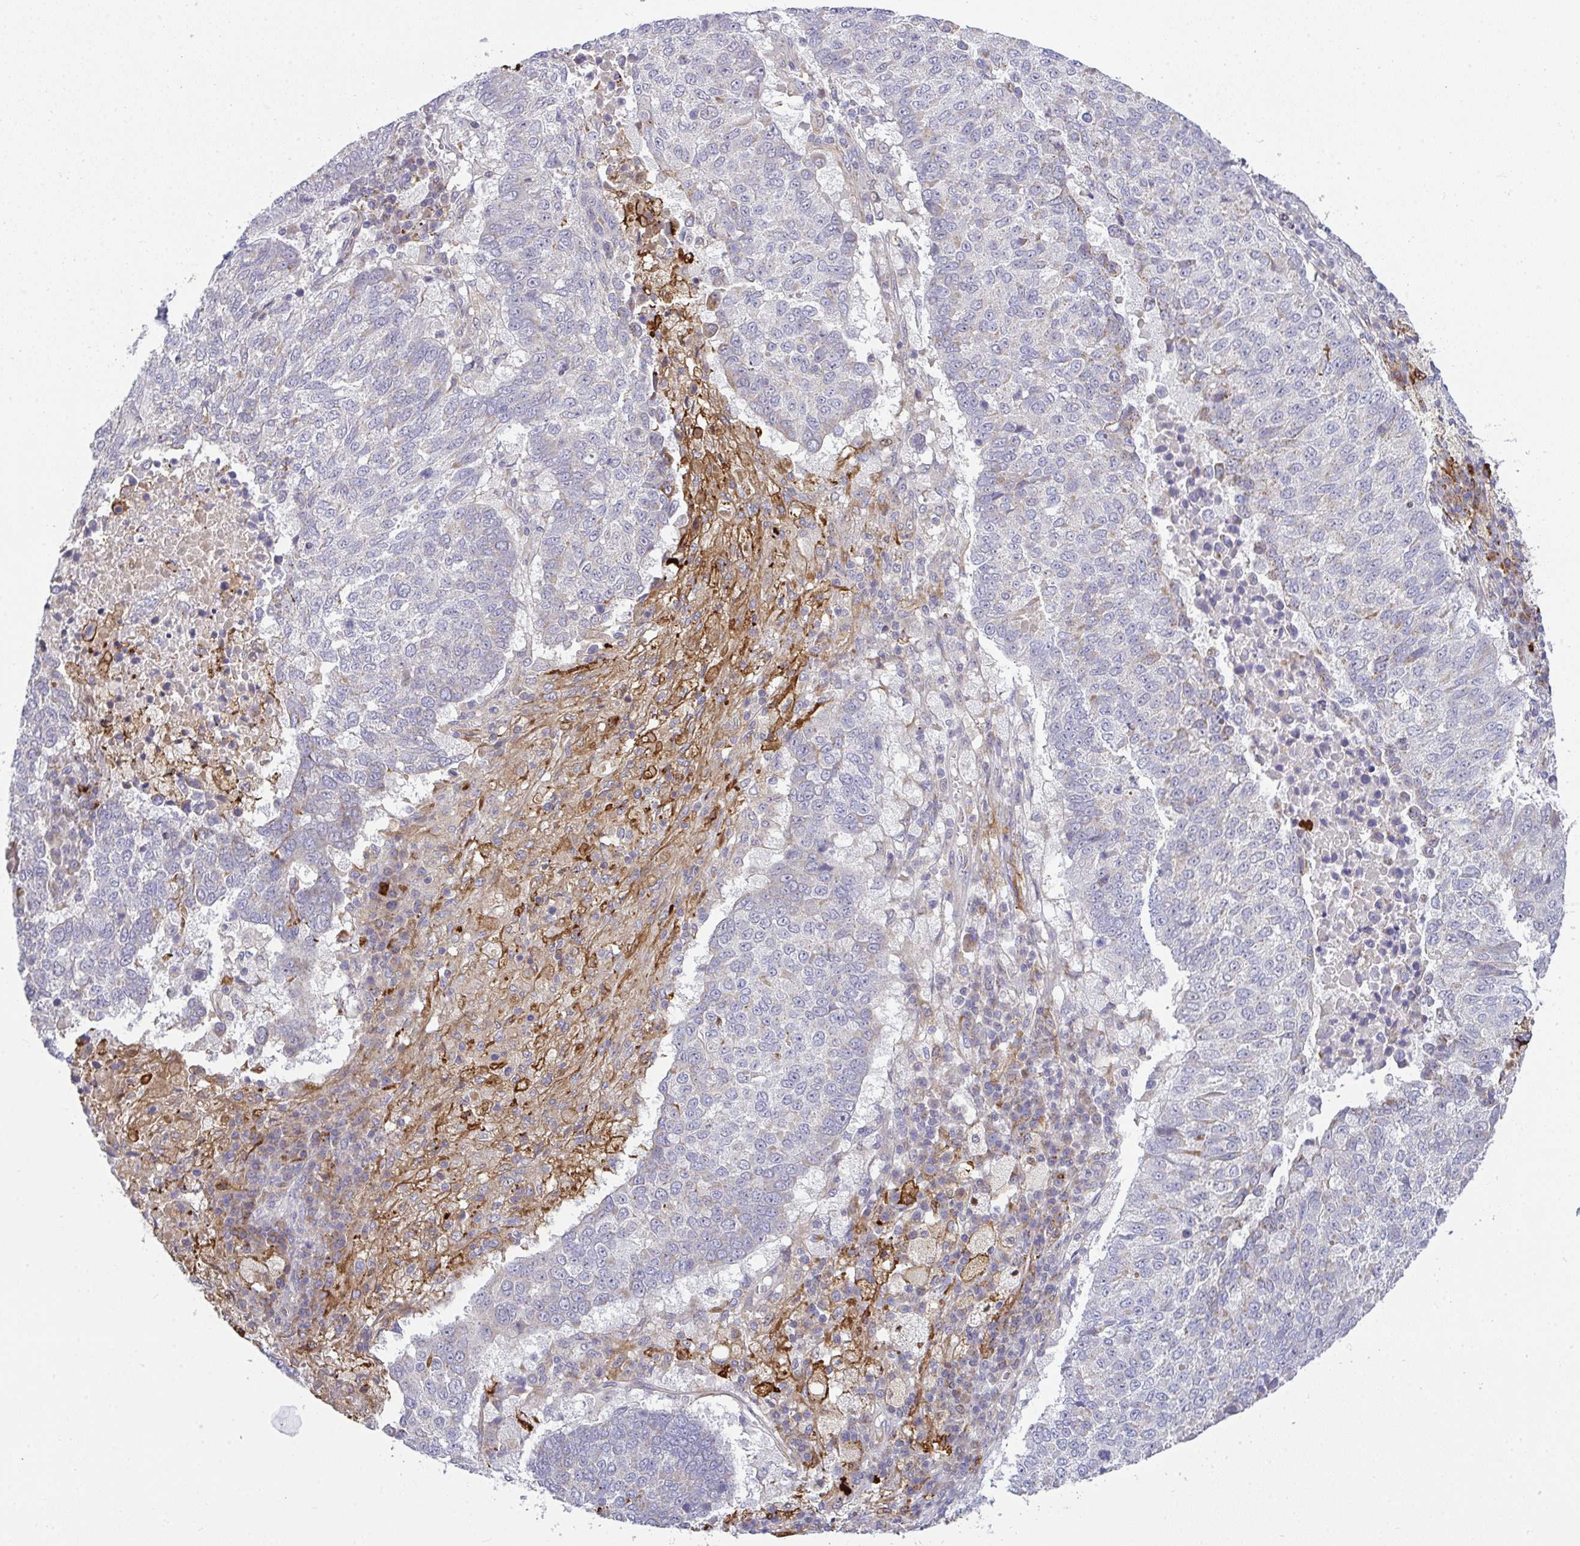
{"staining": {"intensity": "negative", "quantity": "none", "location": "none"}, "tissue": "lung cancer", "cell_type": "Tumor cells", "image_type": "cancer", "snomed": [{"axis": "morphology", "description": "Squamous cell carcinoma, NOS"}, {"axis": "topography", "description": "Lung"}], "caption": "Immunohistochemistry histopathology image of neoplastic tissue: squamous cell carcinoma (lung) stained with DAB (3,3'-diaminobenzidine) demonstrates no significant protein positivity in tumor cells.", "gene": "SRRM4", "patient": {"sex": "male", "age": 73}}